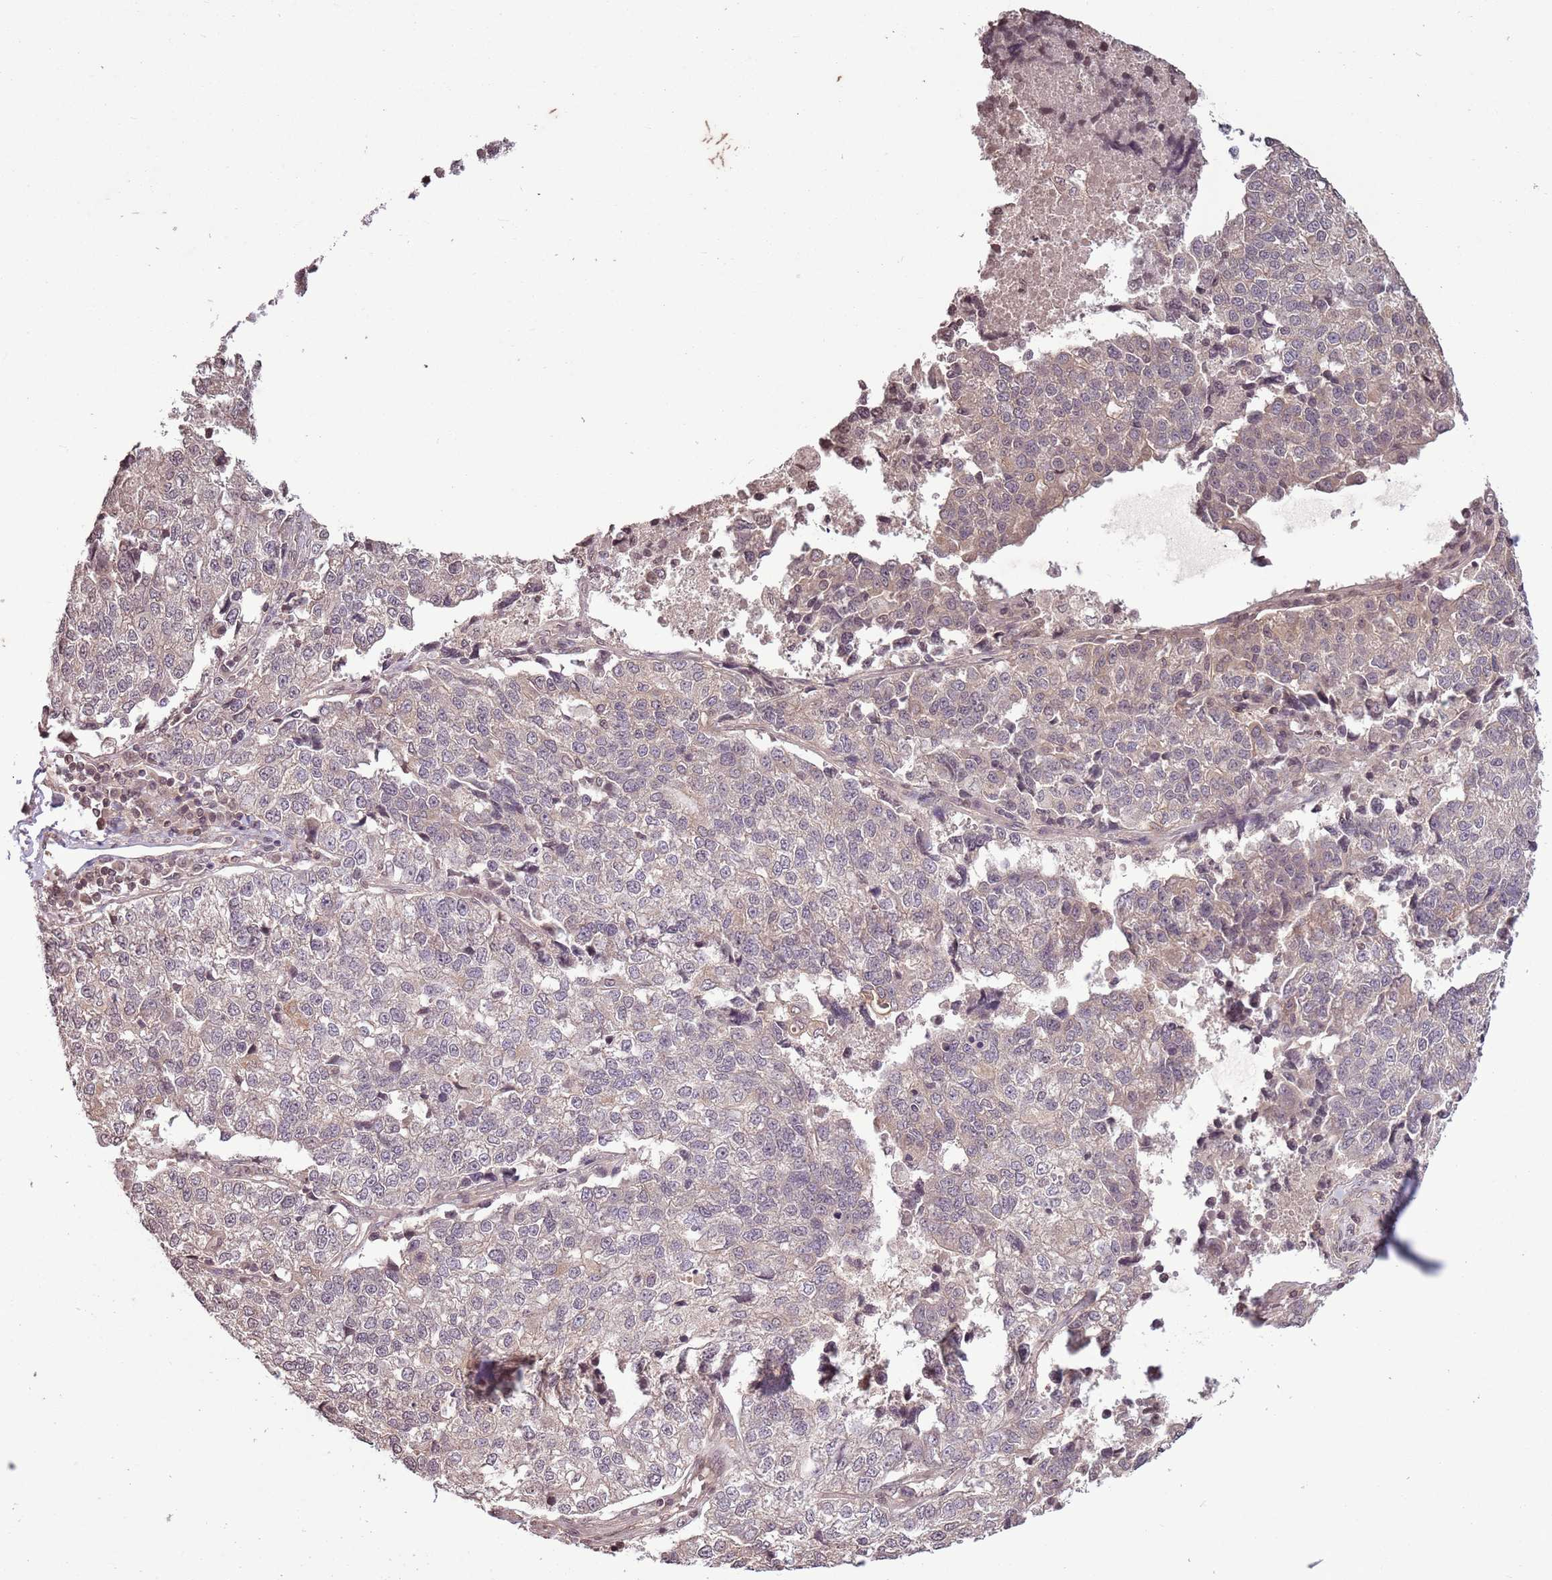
{"staining": {"intensity": "weak", "quantity": "<25%", "location": "cytoplasmic/membranous"}, "tissue": "lung cancer", "cell_type": "Tumor cells", "image_type": "cancer", "snomed": [{"axis": "morphology", "description": "Adenocarcinoma, NOS"}, {"axis": "topography", "description": "Lung"}], "caption": "The histopathology image displays no significant expression in tumor cells of lung adenocarcinoma. (DAB (3,3'-diaminobenzidine) immunohistochemistry, high magnification).", "gene": "CAPN9", "patient": {"sex": "male", "age": 49}}